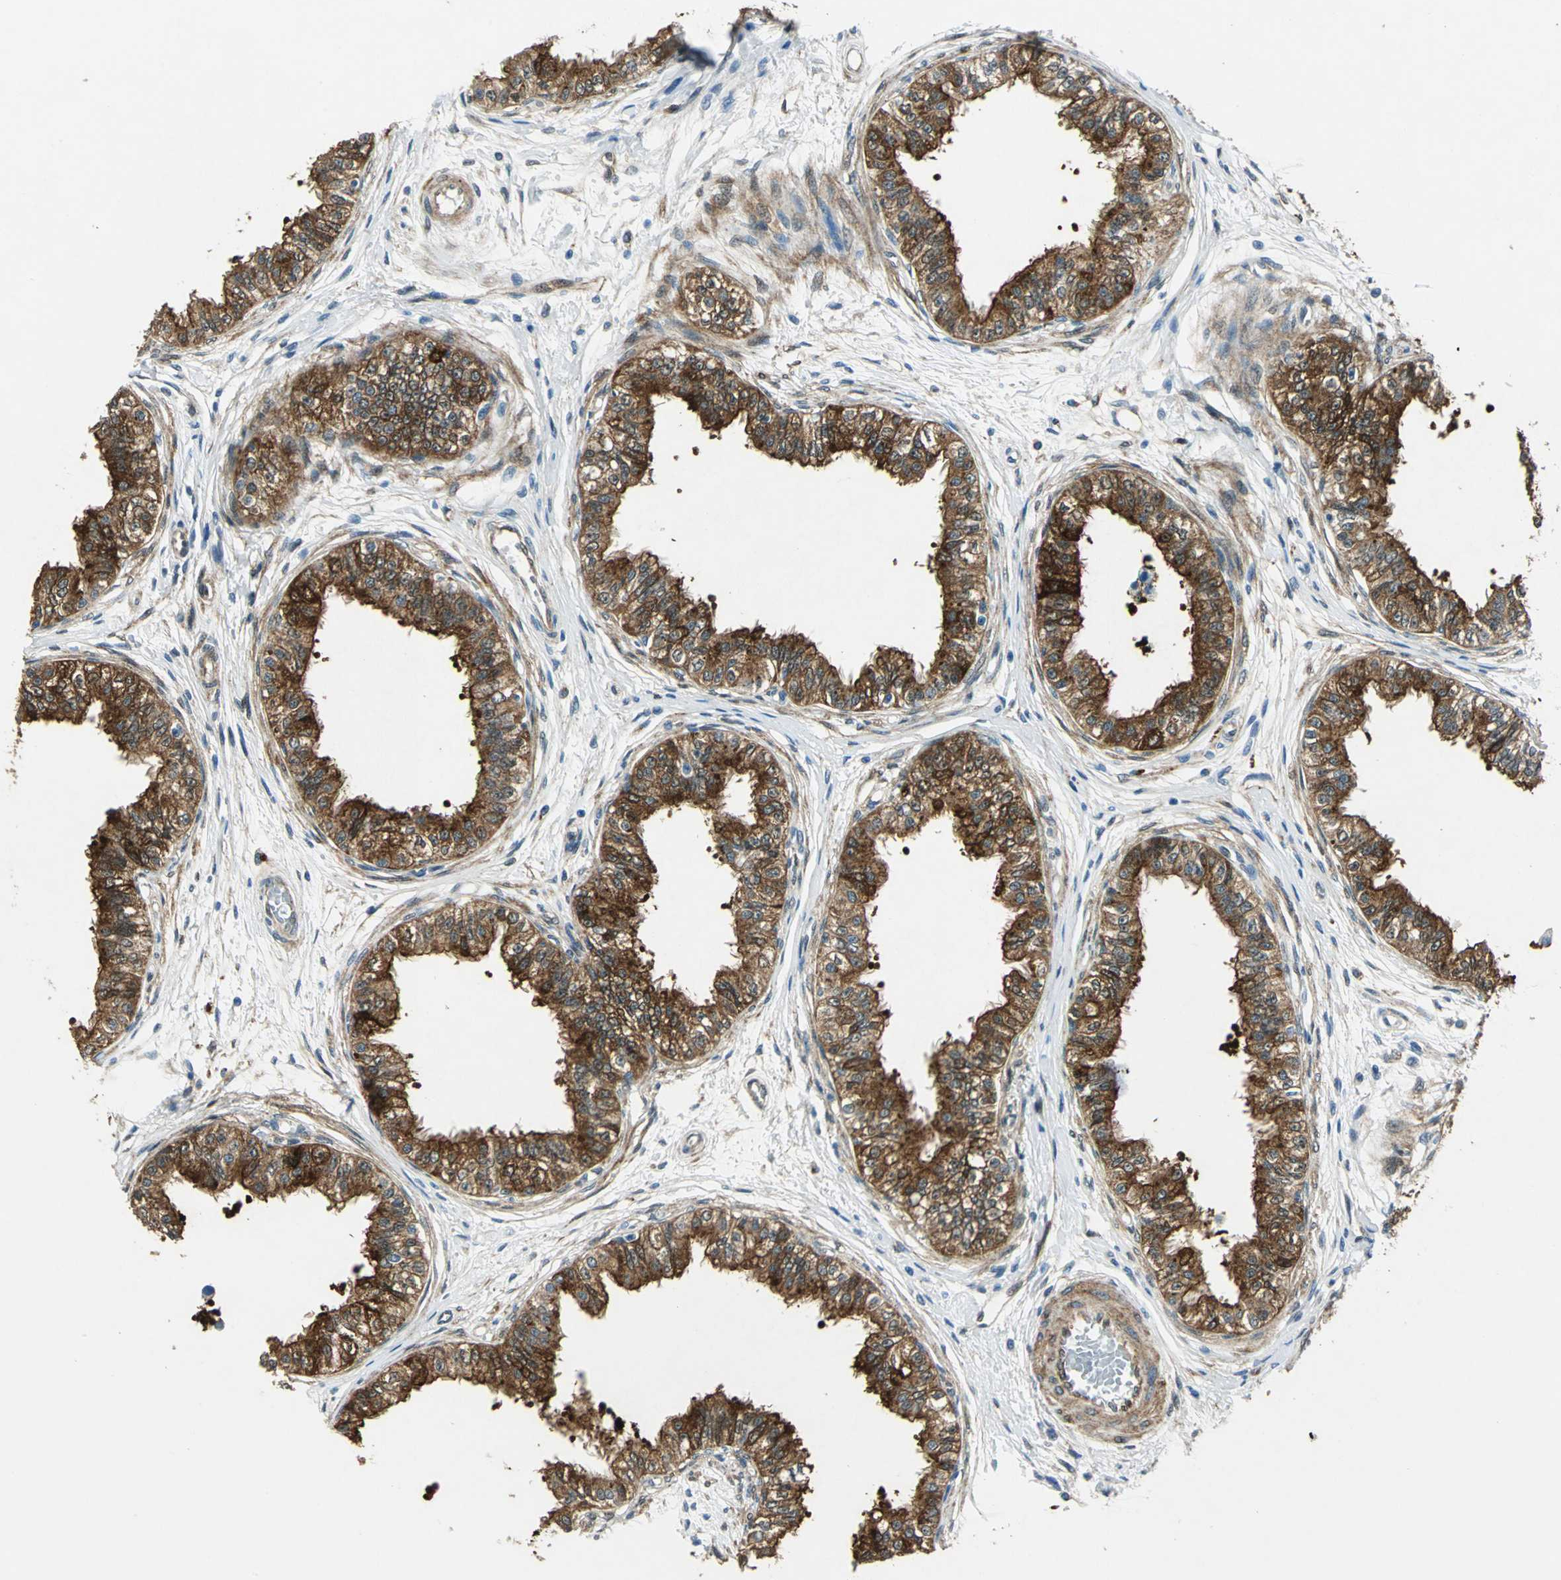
{"staining": {"intensity": "strong", "quantity": ">75%", "location": "cytoplasmic/membranous"}, "tissue": "epididymis", "cell_type": "Glandular cells", "image_type": "normal", "snomed": [{"axis": "morphology", "description": "Normal tissue, NOS"}, {"axis": "morphology", "description": "Adenocarcinoma, metastatic, NOS"}, {"axis": "topography", "description": "Testis"}, {"axis": "topography", "description": "Epididymis"}], "caption": "High-magnification brightfield microscopy of normal epididymis stained with DAB (brown) and counterstained with hematoxylin (blue). glandular cells exhibit strong cytoplasmic/membranous positivity is appreciated in approximately>75% of cells. The staining is performed using DAB (3,3'-diaminobenzidine) brown chromogen to label protein expression. The nuclei are counter-stained blue using hematoxylin.", "gene": "HSPB1", "patient": {"sex": "male", "age": 26}}